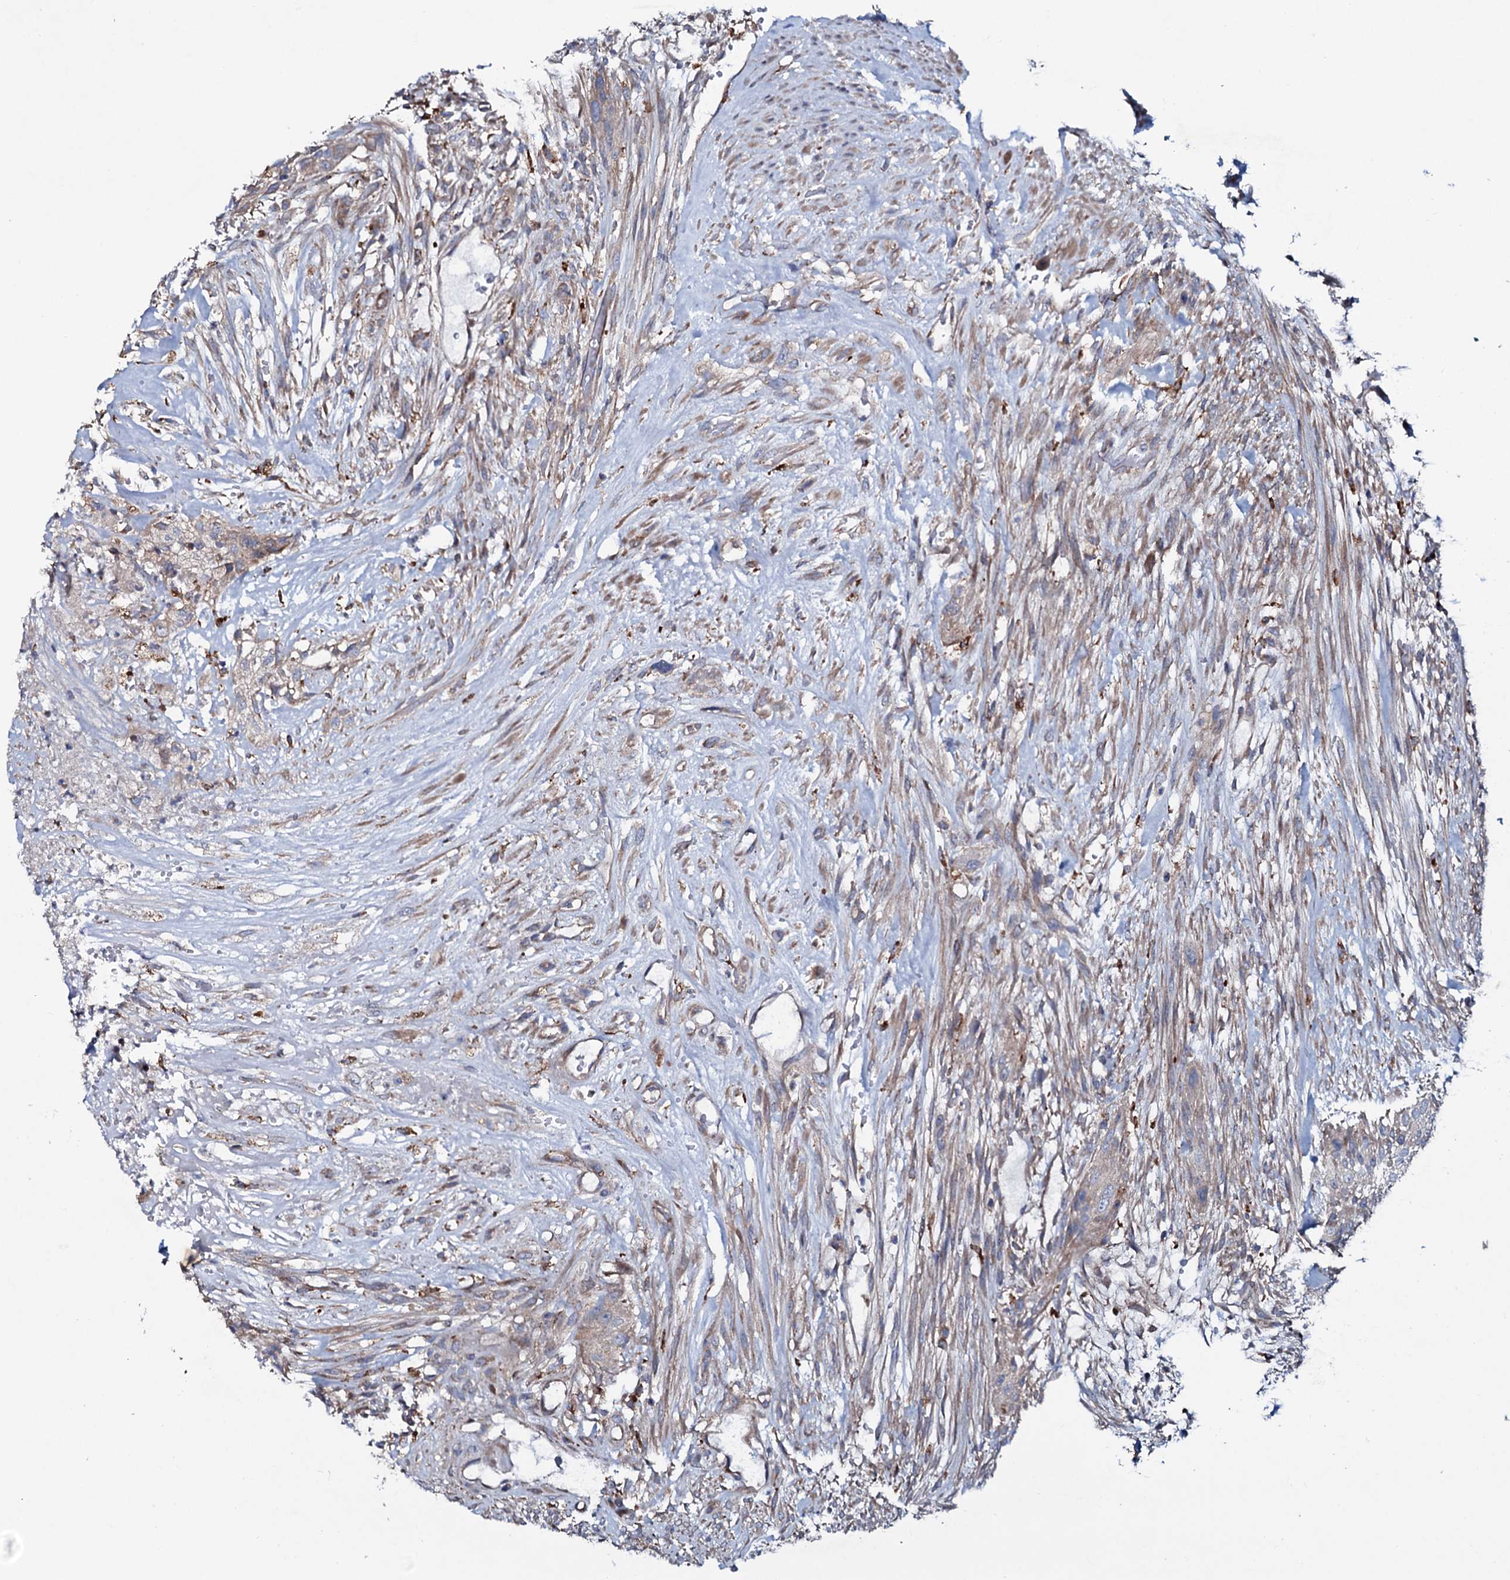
{"staining": {"intensity": "weak", "quantity": "<25%", "location": "cytoplasmic/membranous"}, "tissue": "urothelial cancer", "cell_type": "Tumor cells", "image_type": "cancer", "snomed": [{"axis": "morphology", "description": "Urothelial carcinoma, High grade"}, {"axis": "topography", "description": "Urinary bladder"}], "caption": "High-grade urothelial carcinoma was stained to show a protein in brown. There is no significant expression in tumor cells. (Stains: DAB (3,3'-diaminobenzidine) immunohistochemistry (IHC) with hematoxylin counter stain, Microscopy: brightfield microscopy at high magnification).", "gene": "P2RX4", "patient": {"sex": "male", "age": 35}}